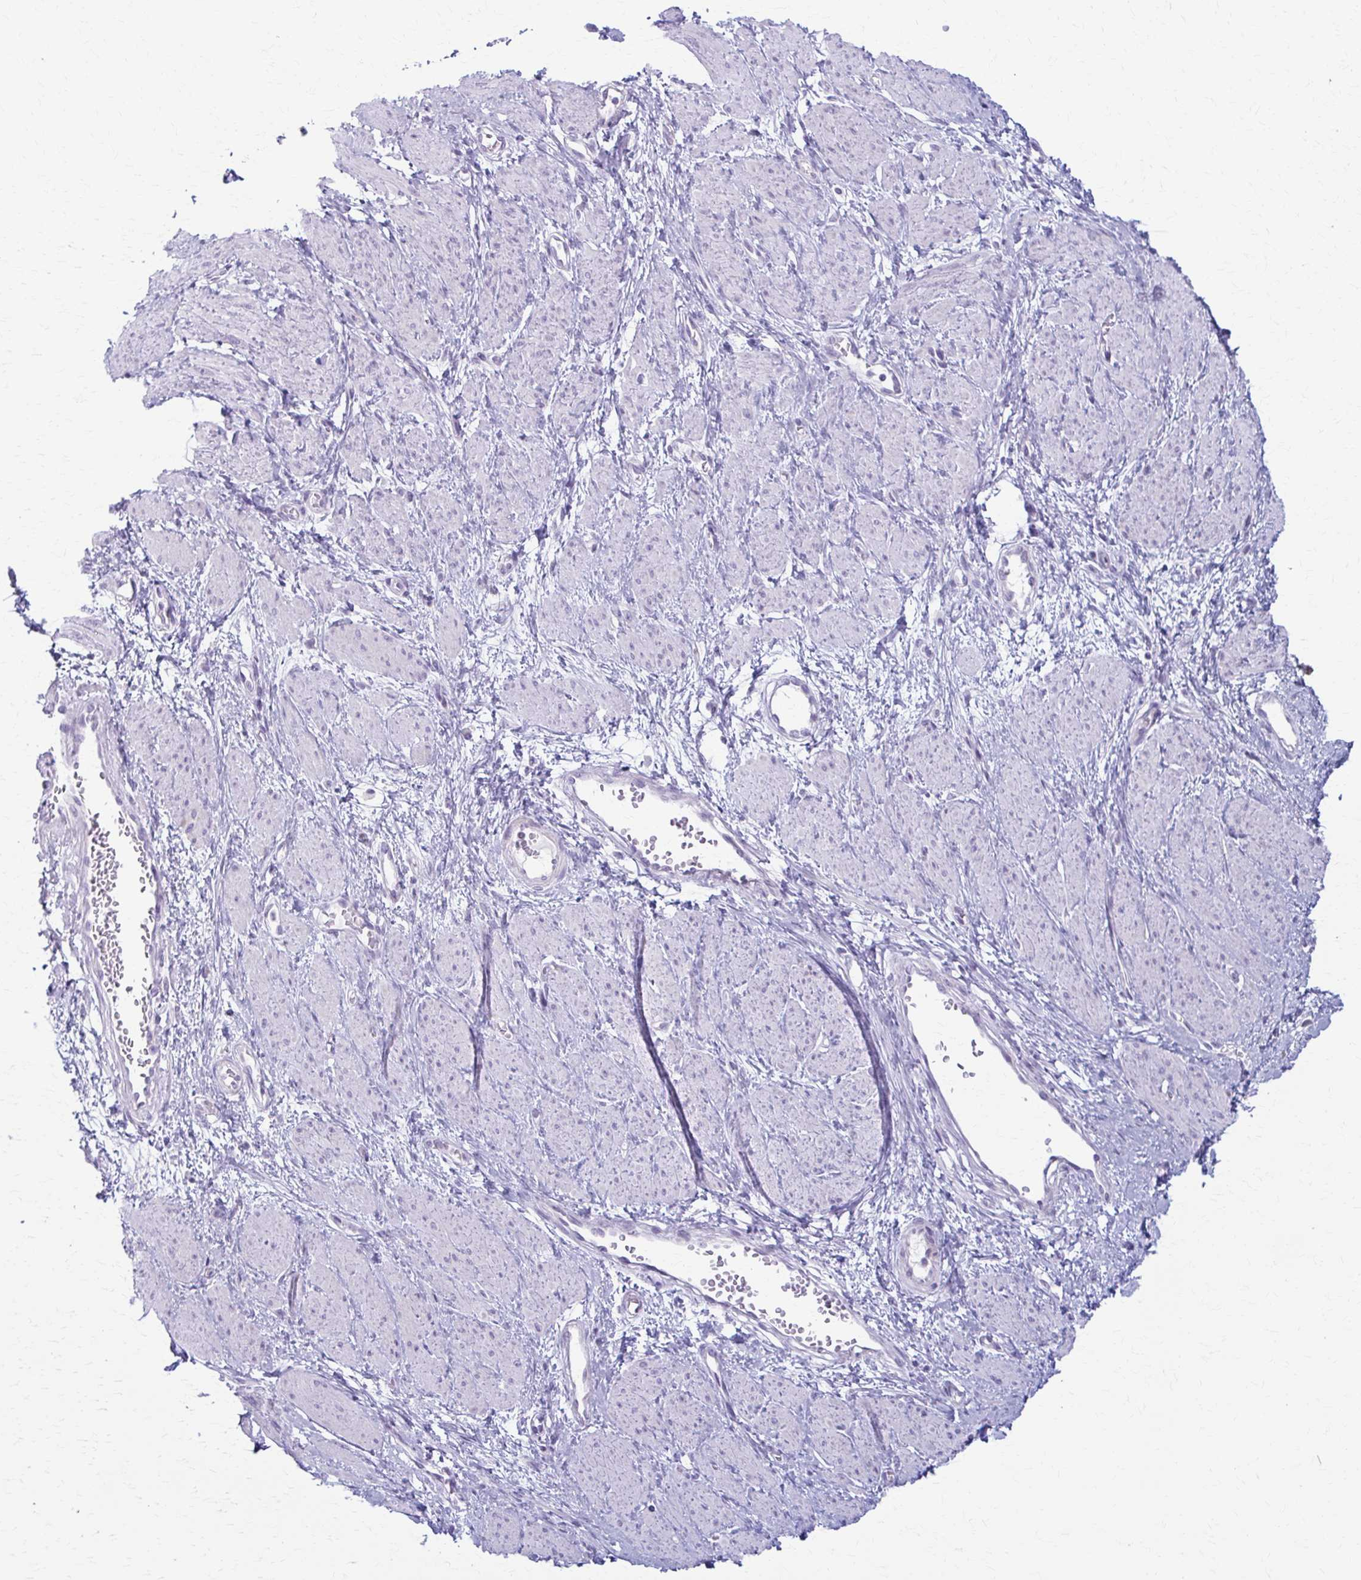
{"staining": {"intensity": "negative", "quantity": "none", "location": "none"}, "tissue": "smooth muscle", "cell_type": "Smooth muscle cells", "image_type": "normal", "snomed": [{"axis": "morphology", "description": "Normal tissue, NOS"}, {"axis": "topography", "description": "Smooth muscle"}, {"axis": "topography", "description": "Uterus"}], "caption": "Smooth muscle cells are negative for protein expression in normal human smooth muscle. (DAB (3,3'-diaminobenzidine) immunohistochemistry, high magnification).", "gene": "LDLRAP1", "patient": {"sex": "female", "age": 39}}